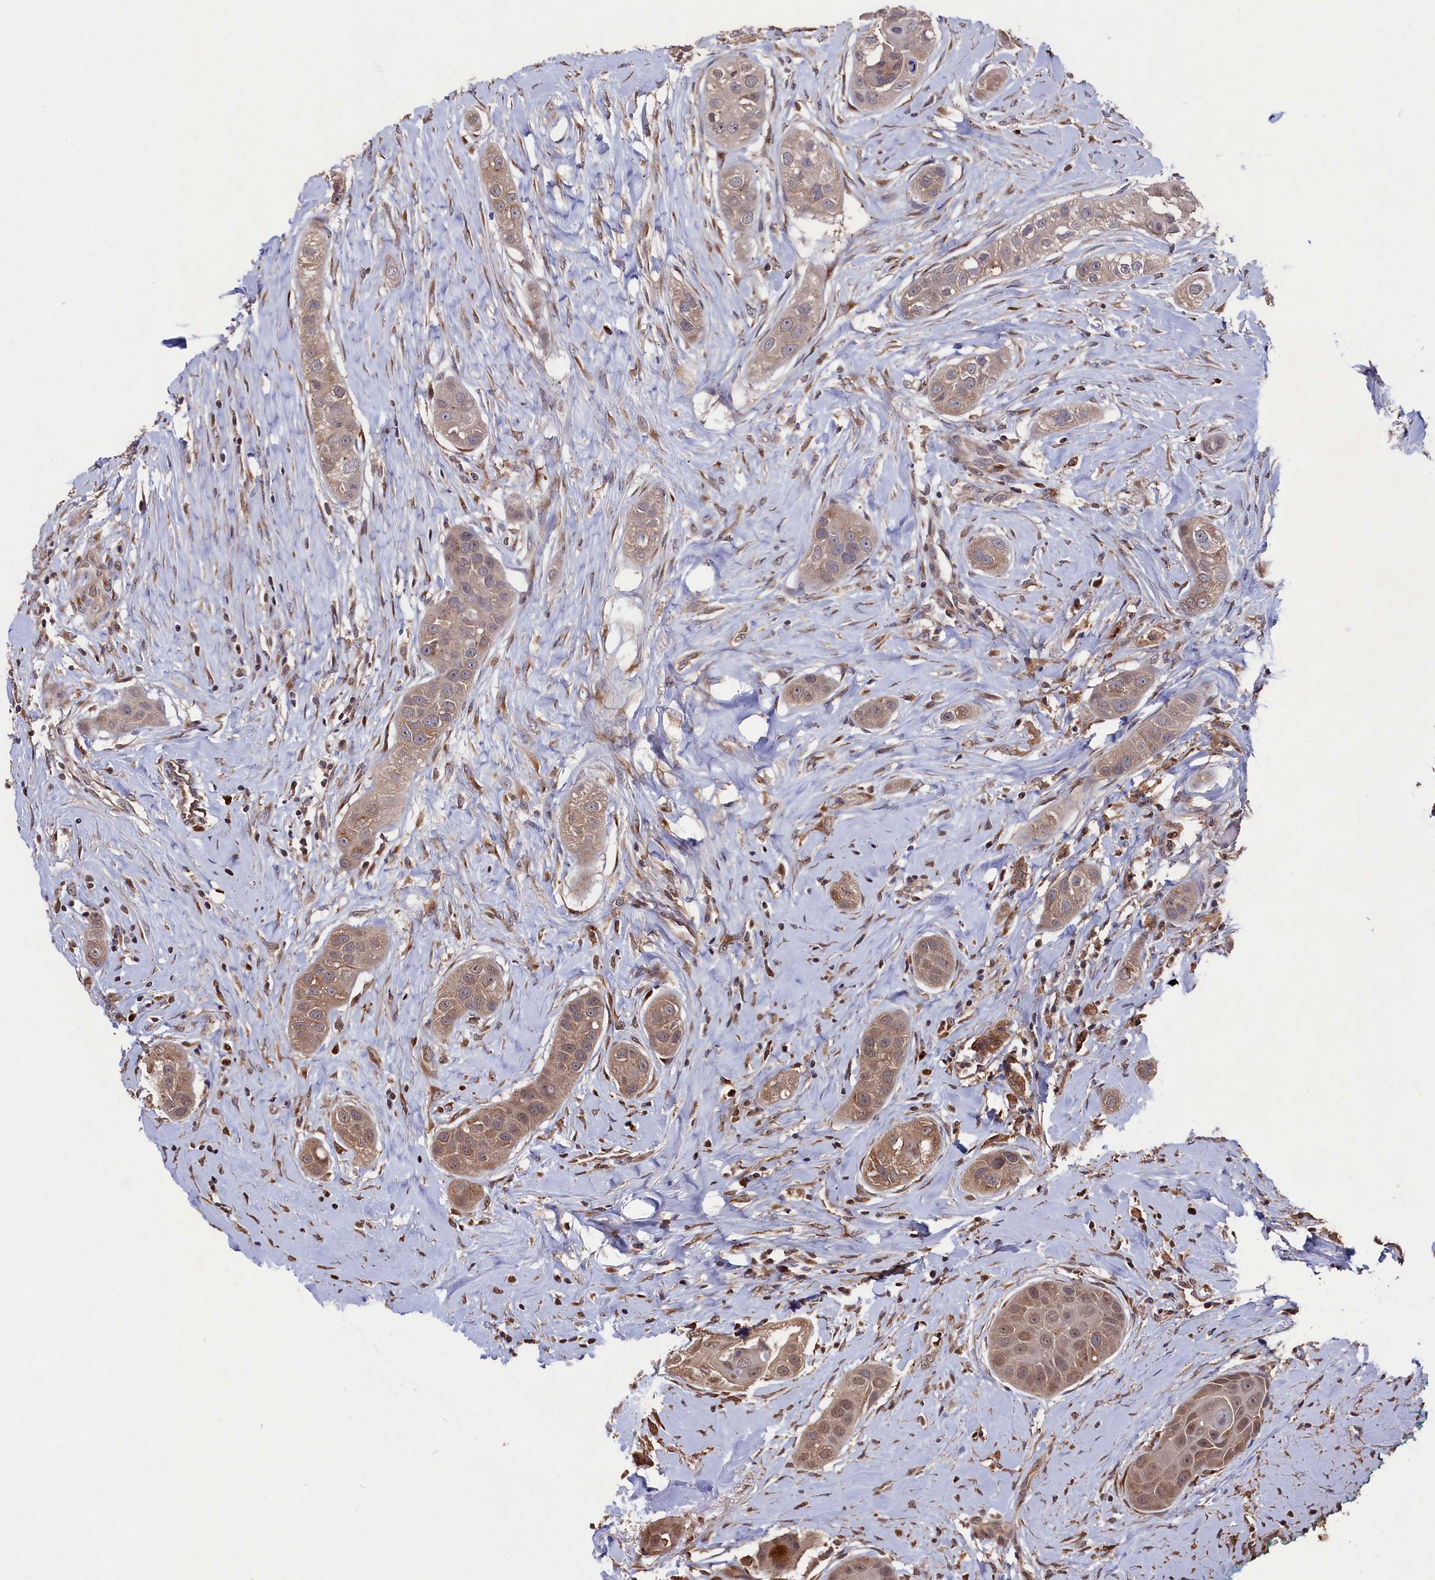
{"staining": {"intensity": "weak", "quantity": "25%-75%", "location": "cytoplasmic/membranous"}, "tissue": "head and neck cancer", "cell_type": "Tumor cells", "image_type": "cancer", "snomed": [{"axis": "morphology", "description": "Normal tissue, NOS"}, {"axis": "morphology", "description": "Squamous cell carcinoma, NOS"}, {"axis": "topography", "description": "Skeletal muscle"}, {"axis": "topography", "description": "Head-Neck"}], "caption": "Immunohistochemistry micrograph of human squamous cell carcinoma (head and neck) stained for a protein (brown), which exhibits low levels of weak cytoplasmic/membranous positivity in approximately 25%-75% of tumor cells.", "gene": "NAA60", "patient": {"sex": "male", "age": 51}}